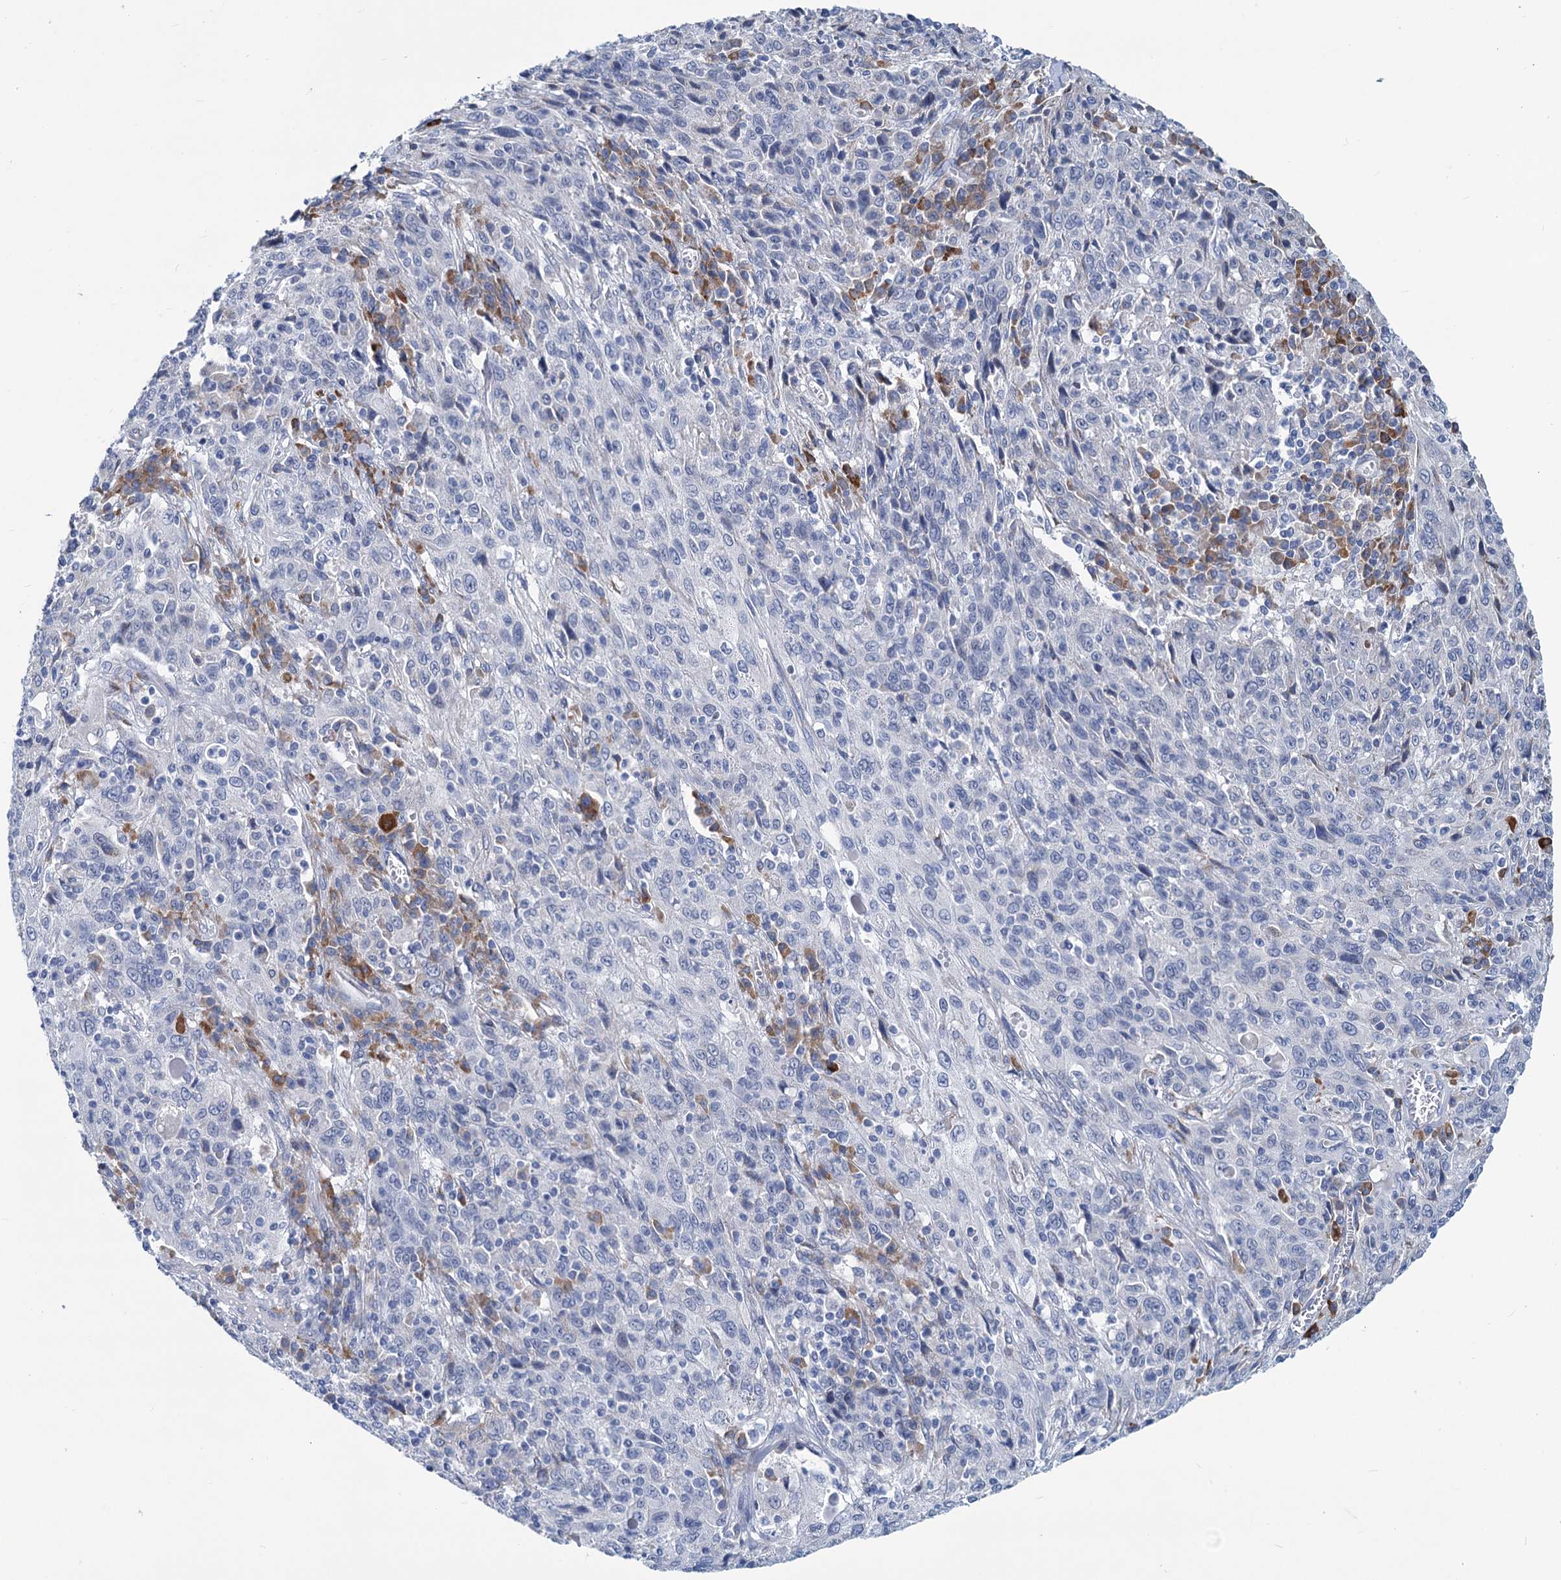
{"staining": {"intensity": "negative", "quantity": "none", "location": "none"}, "tissue": "cervical cancer", "cell_type": "Tumor cells", "image_type": "cancer", "snomed": [{"axis": "morphology", "description": "Squamous cell carcinoma, NOS"}, {"axis": "topography", "description": "Cervix"}], "caption": "Cervical squamous cell carcinoma stained for a protein using immunohistochemistry shows no expression tumor cells.", "gene": "NEU3", "patient": {"sex": "female", "age": 46}}